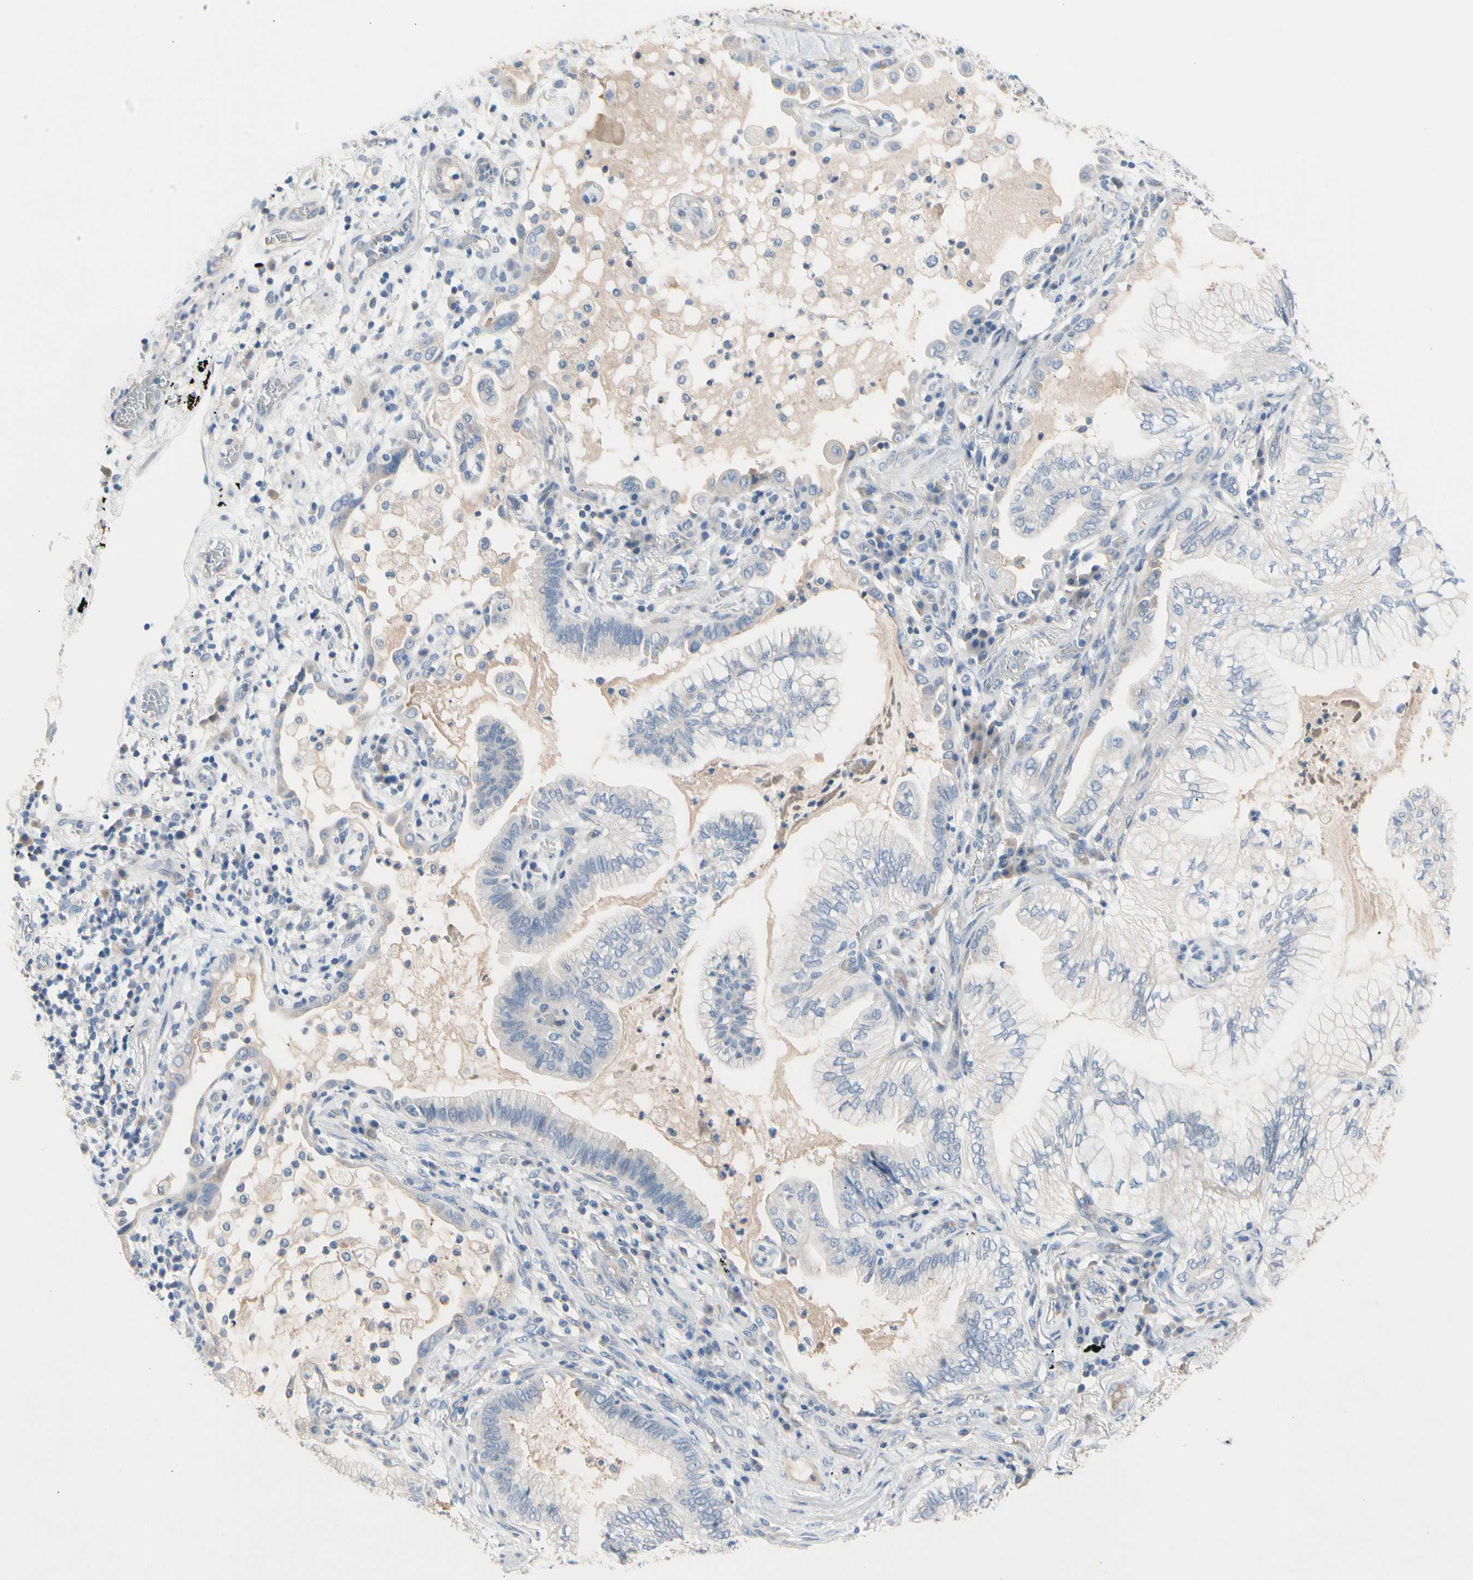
{"staining": {"intensity": "negative", "quantity": "none", "location": "none"}, "tissue": "lung cancer", "cell_type": "Tumor cells", "image_type": "cancer", "snomed": [{"axis": "morphology", "description": "Normal tissue, NOS"}, {"axis": "morphology", "description": "Adenocarcinoma, NOS"}, {"axis": "topography", "description": "Bronchus"}, {"axis": "topography", "description": "Lung"}], "caption": "An immunohistochemistry (IHC) photomicrograph of adenocarcinoma (lung) is shown. There is no staining in tumor cells of adenocarcinoma (lung).", "gene": "MARK1", "patient": {"sex": "female", "age": 70}}